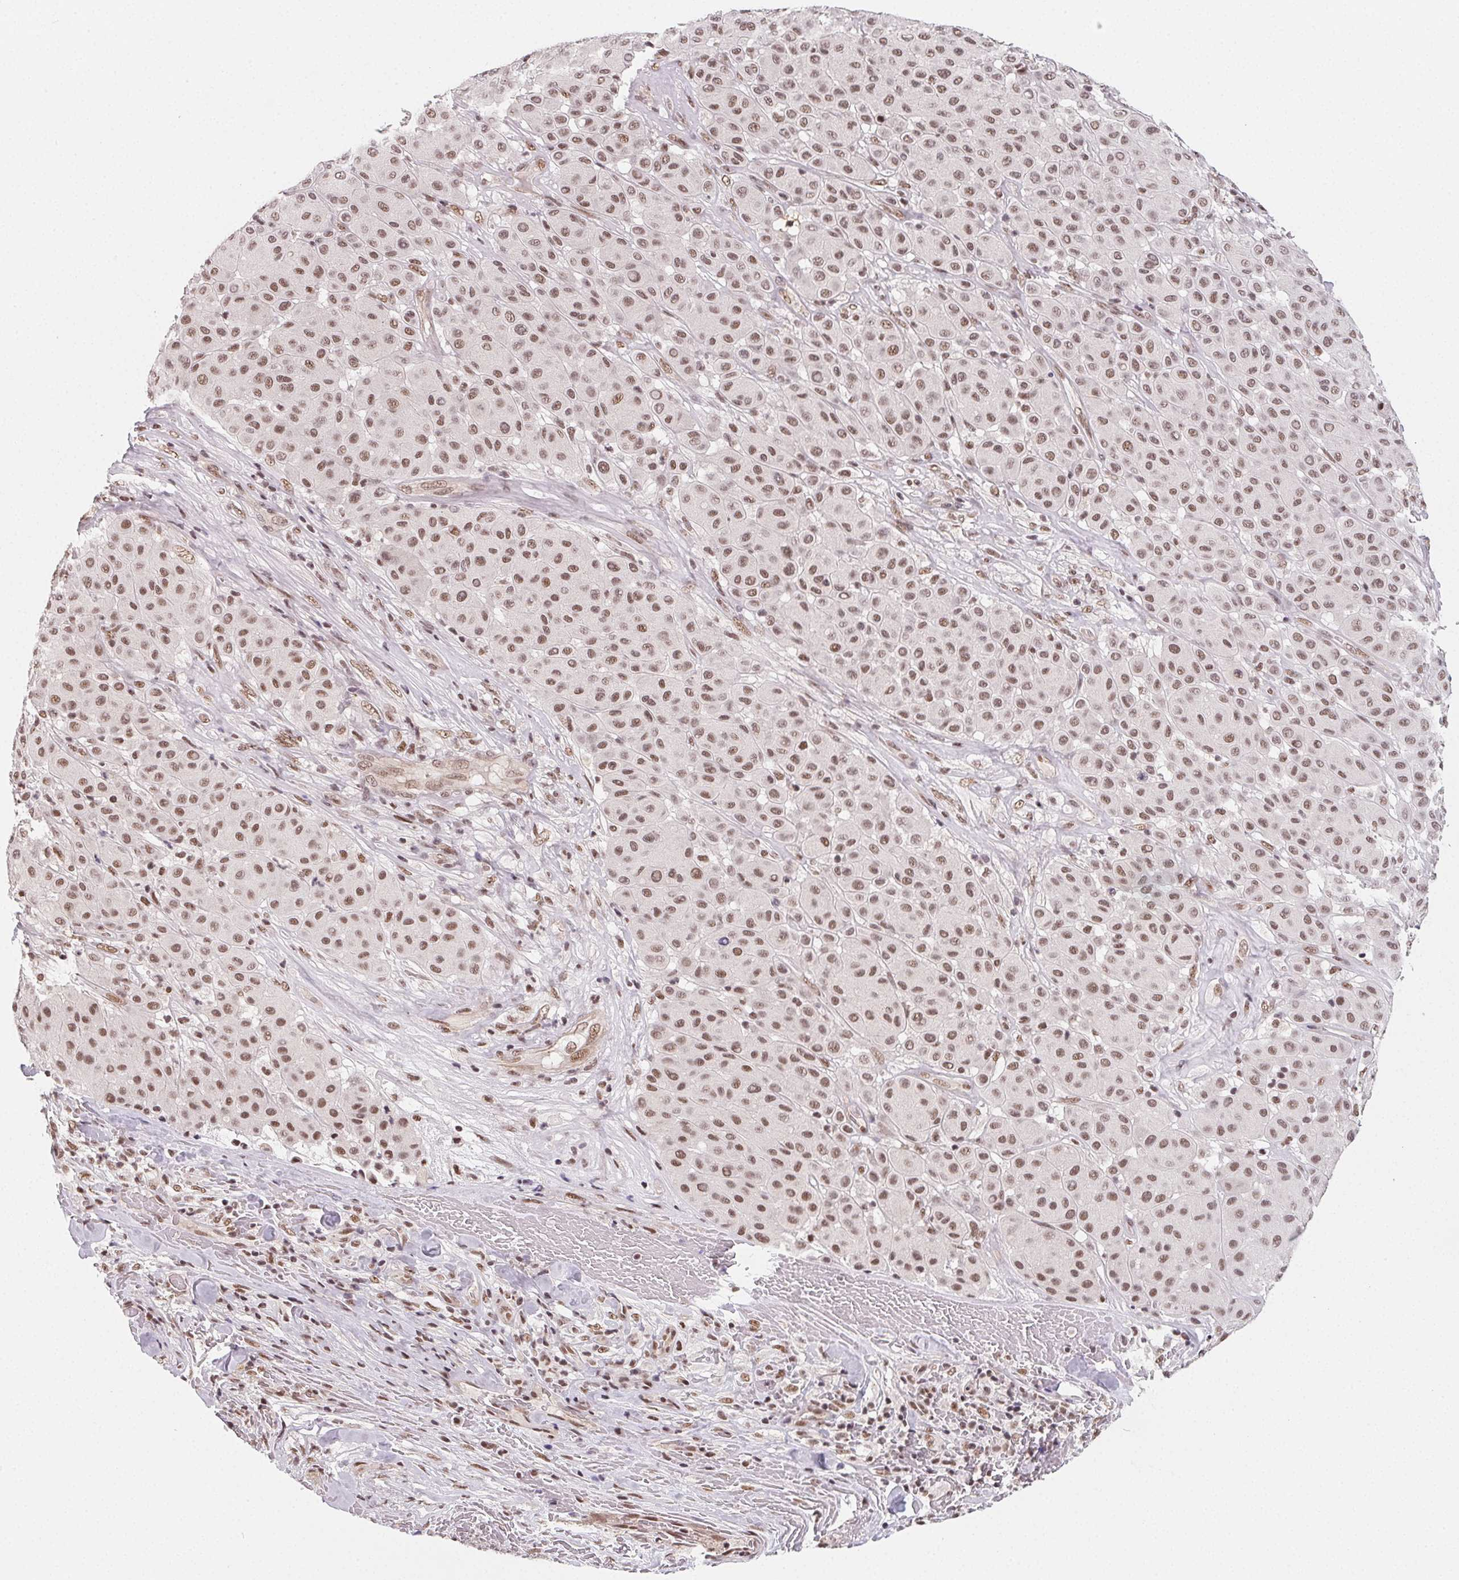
{"staining": {"intensity": "moderate", "quantity": ">75%", "location": "nuclear"}, "tissue": "melanoma", "cell_type": "Tumor cells", "image_type": "cancer", "snomed": [{"axis": "morphology", "description": "Malignant melanoma, Metastatic site"}, {"axis": "topography", "description": "Smooth muscle"}], "caption": "Human malignant melanoma (metastatic site) stained for a protein (brown) exhibits moderate nuclear positive positivity in approximately >75% of tumor cells.", "gene": "TCERG1", "patient": {"sex": "male", "age": 41}}